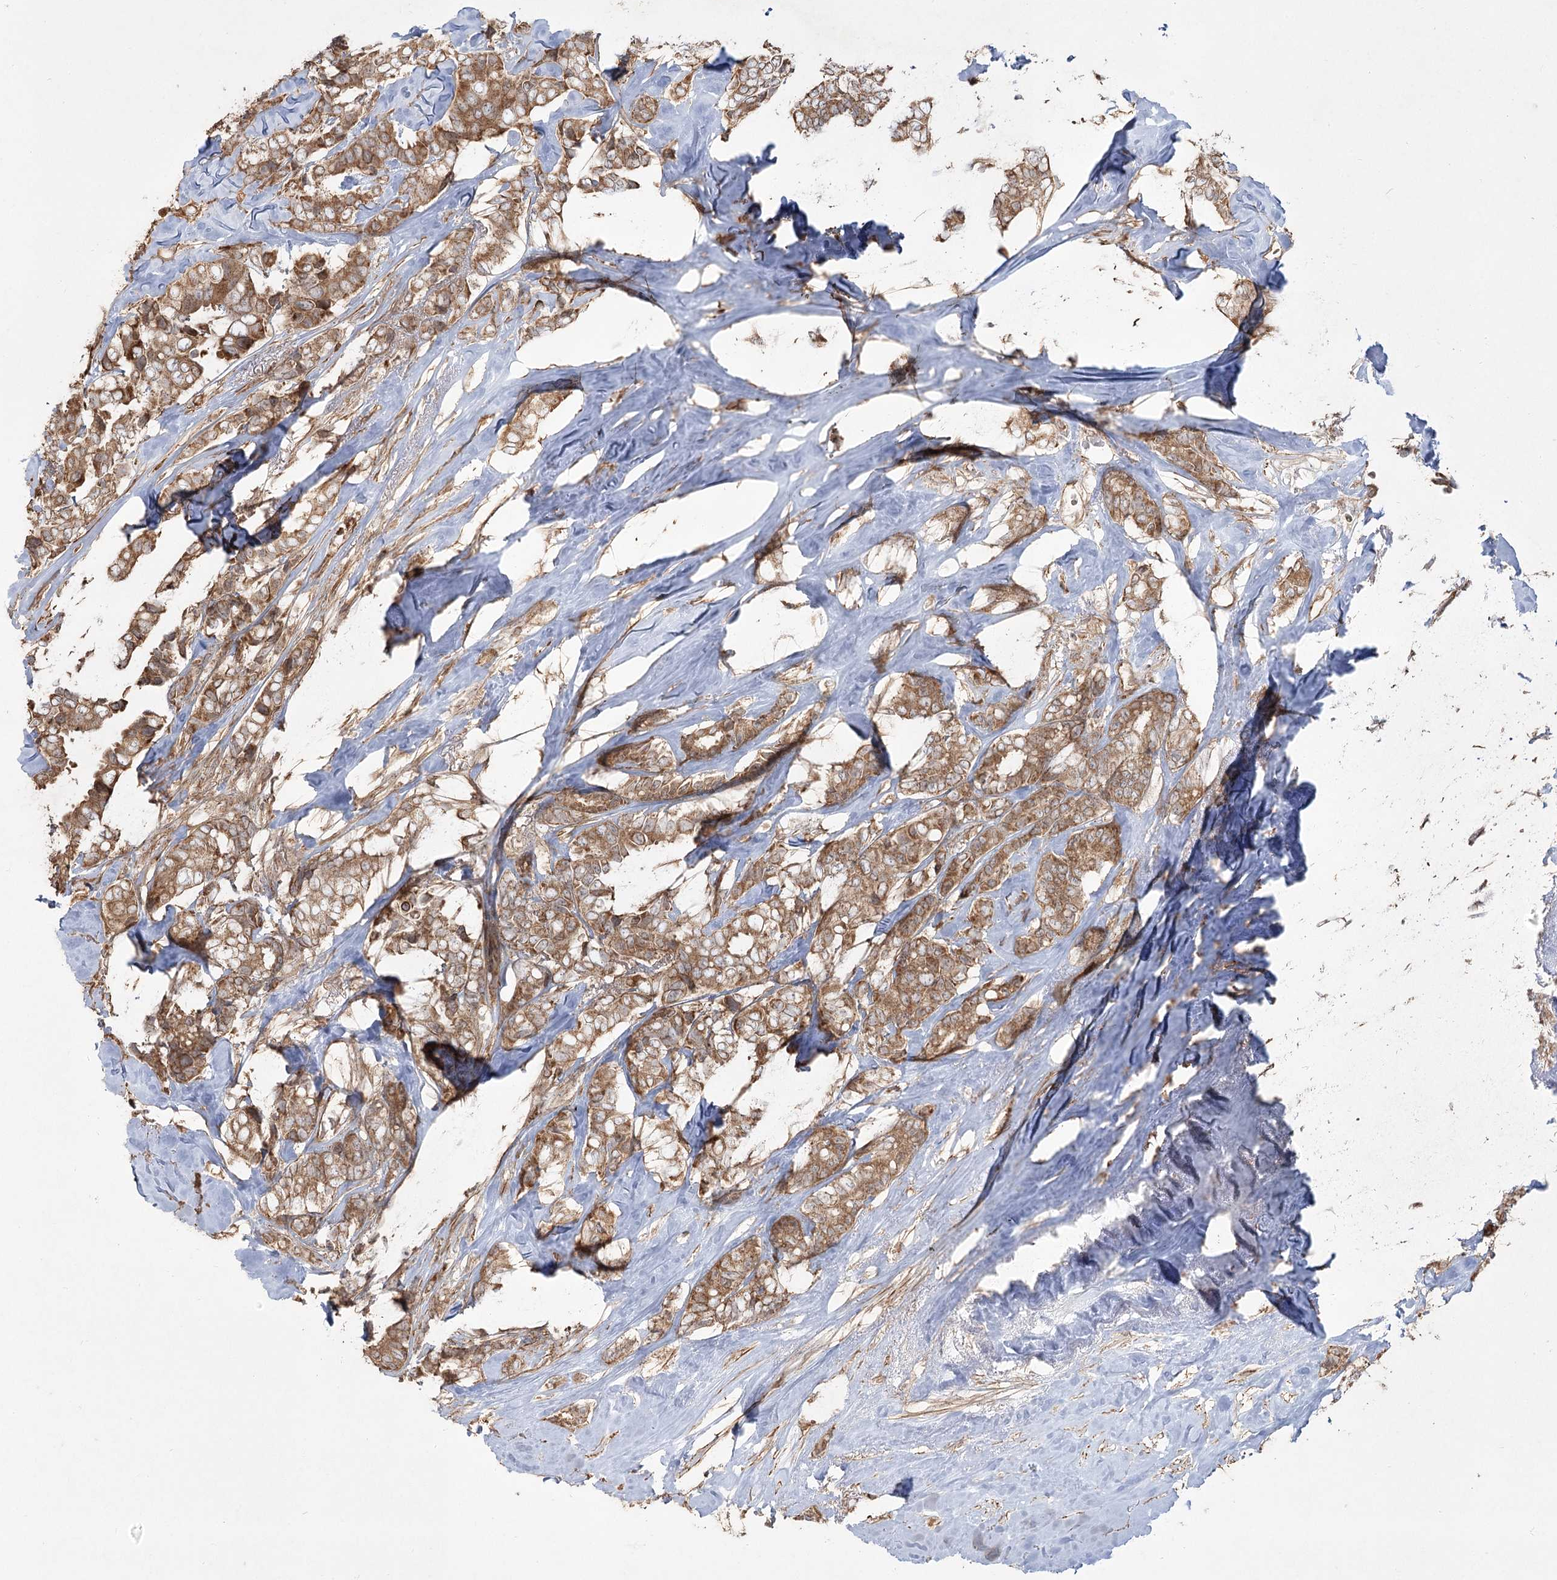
{"staining": {"intensity": "moderate", "quantity": ">75%", "location": "cytoplasmic/membranous,nuclear"}, "tissue": "breast cancer", "cell_type": "Tumor cells", "image_type": "cancer", "snomed": [{"axis": "morphology", "description": "Duct carcinoma"}, {"axis": "topography", "description": "Breast"}], "caption": "Invasive ductal carcinoma (breast) stained with DAB IHC displays medium levels of moderate cytoplasmic/membranous and nuclear expression in about >75% of tumor cells.", "gene": "CPLANE1", "patient": {"sex": "female", "age": 40}}